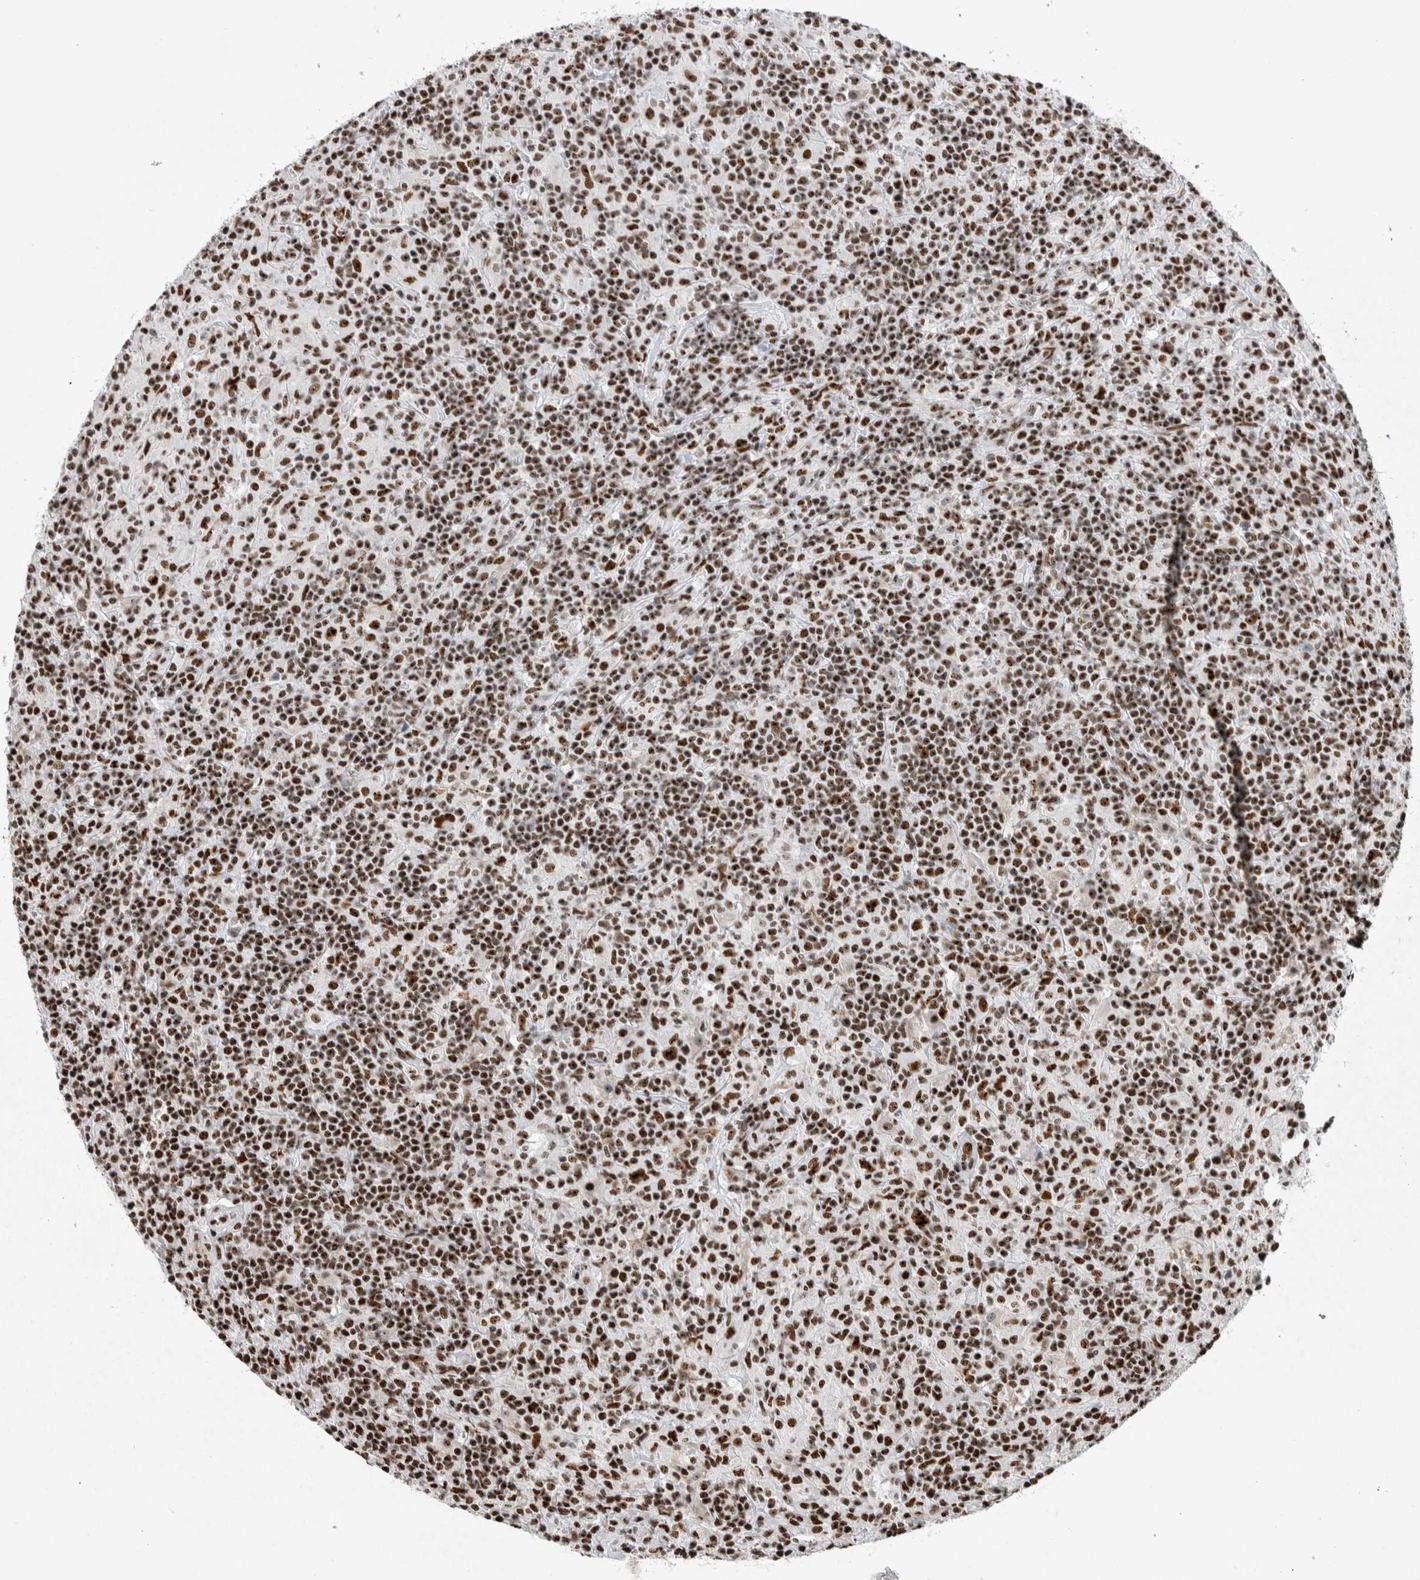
{"staining": {"intensity": "strong", "quantity": ">75%", "location": "nuclear"}, "tissue": "lymphoma", "cell_type": "Tumor cells", "image_type": "cancer", "snomed": [{"axis": "morphology", "description": "Hodgkin's disease, NOS"}, {"axis": "topography", "description": "Lymph node"}], "caption": "This photomicrograph displays Hodgkin's disease stained with immunohistochemistry to label a protein in brown. The nuclear of tumor cells show strong positivity for the protein. Nuclei are counter-stained blue.", "gene": "NCL", "patient": {"sex": "male", "age": 70}}